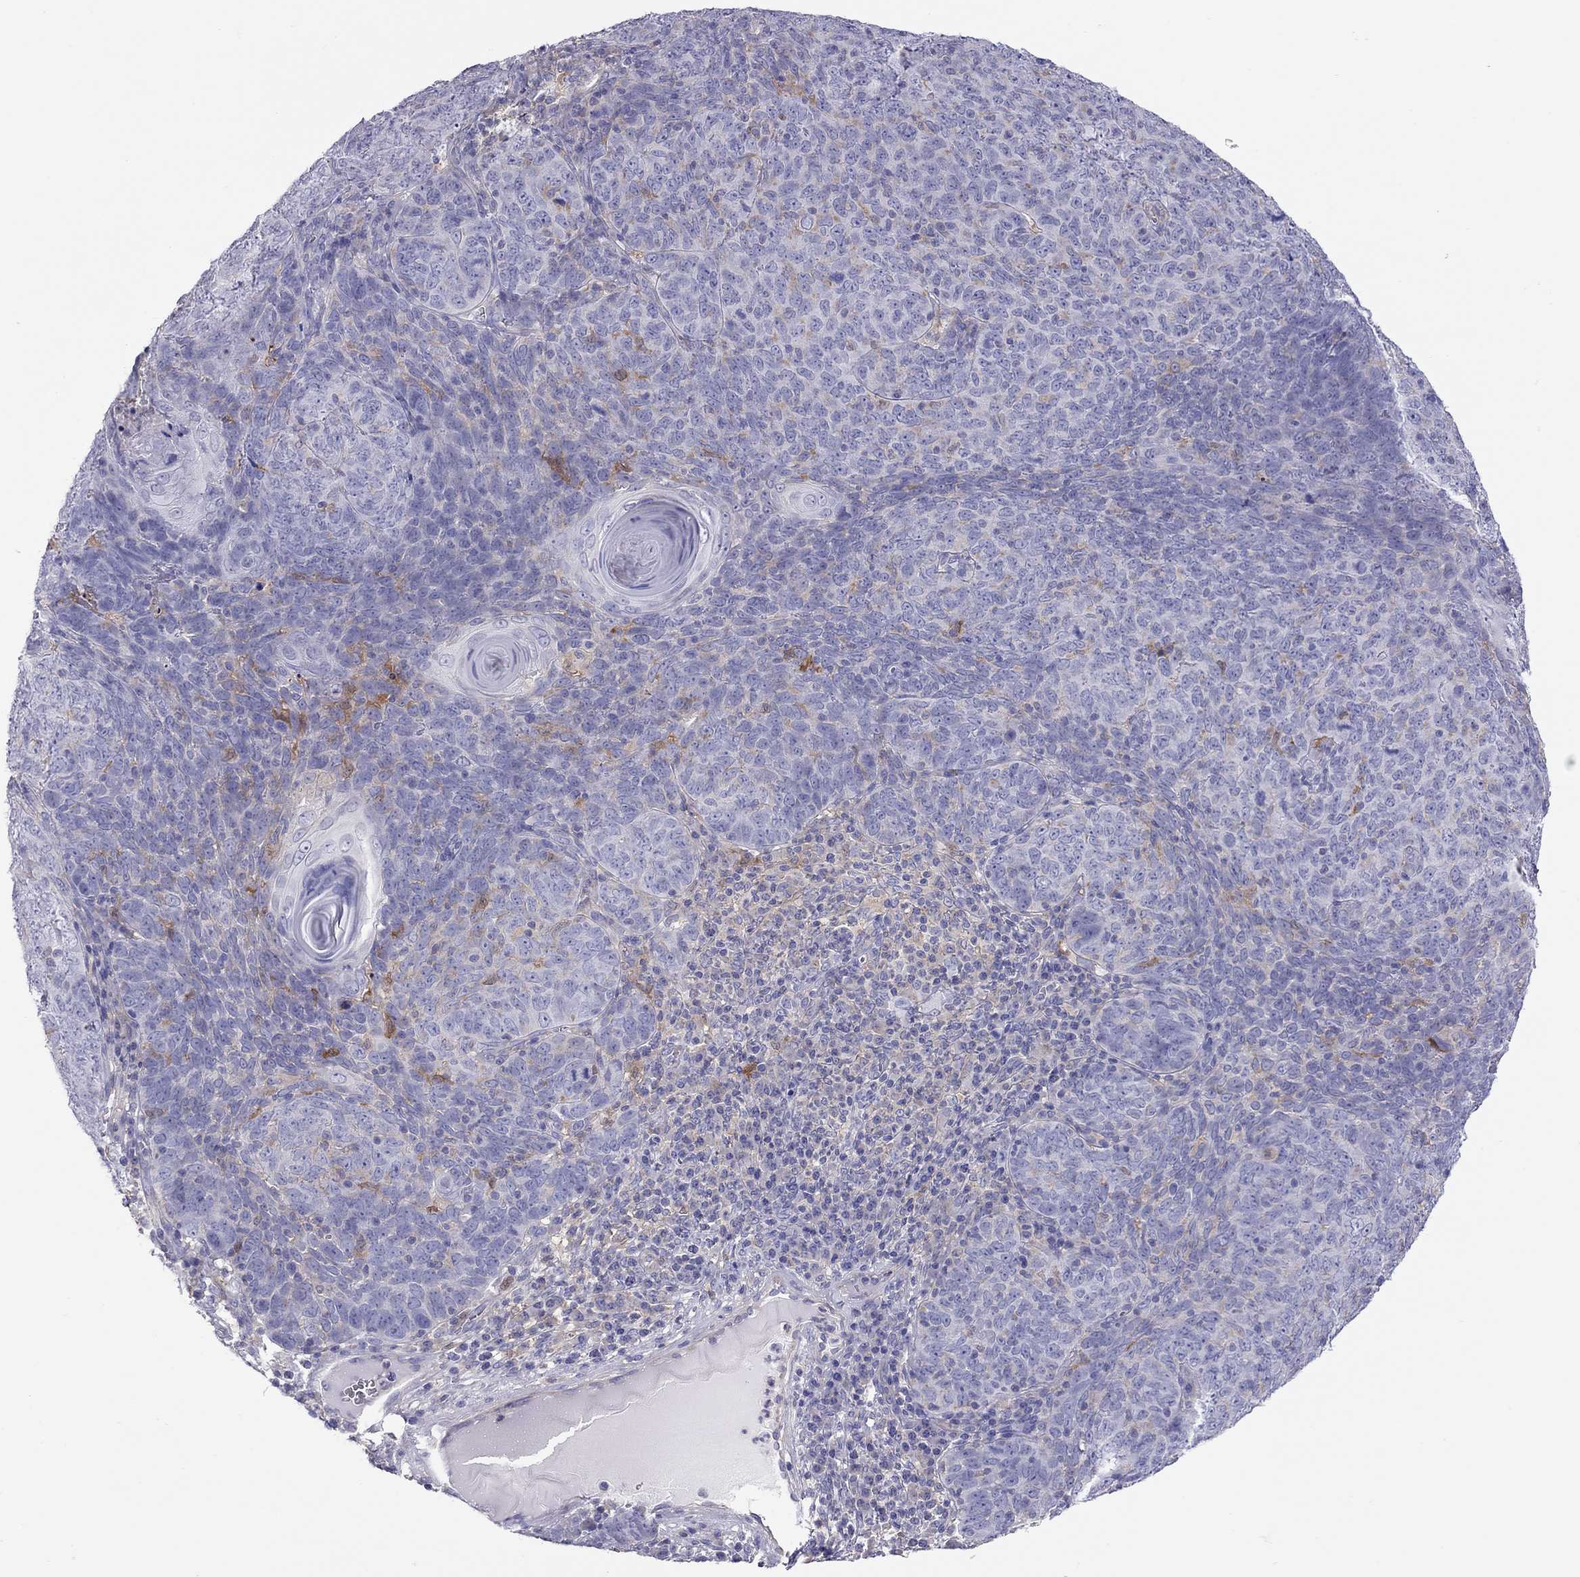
{"staining": {"intensity": "negative", "quantity": "none", "location": "none"}, "tissue": "skin cancer", "cell_type": "Tumor cells", "image_type": "cancer", "snomed": [{"axis": "morphology", "description": "Squamous cell carcinoma, NOS"}, {"axis": "topography", "description": "Skin"}, {"axis": "topography", "description": "Anal"}], "caption": "DAB immunohistochemical staining of skin squamous cell carcinoma exhibits no significant positivity in tumor cells. (Brightfield microscopy of DAB (3,3'-diaminobenzidine) immunohistochemistry (IHC) at high magnification).", "gene": "ALOX15B", "patient": {"sex": "female", "age": 51}}